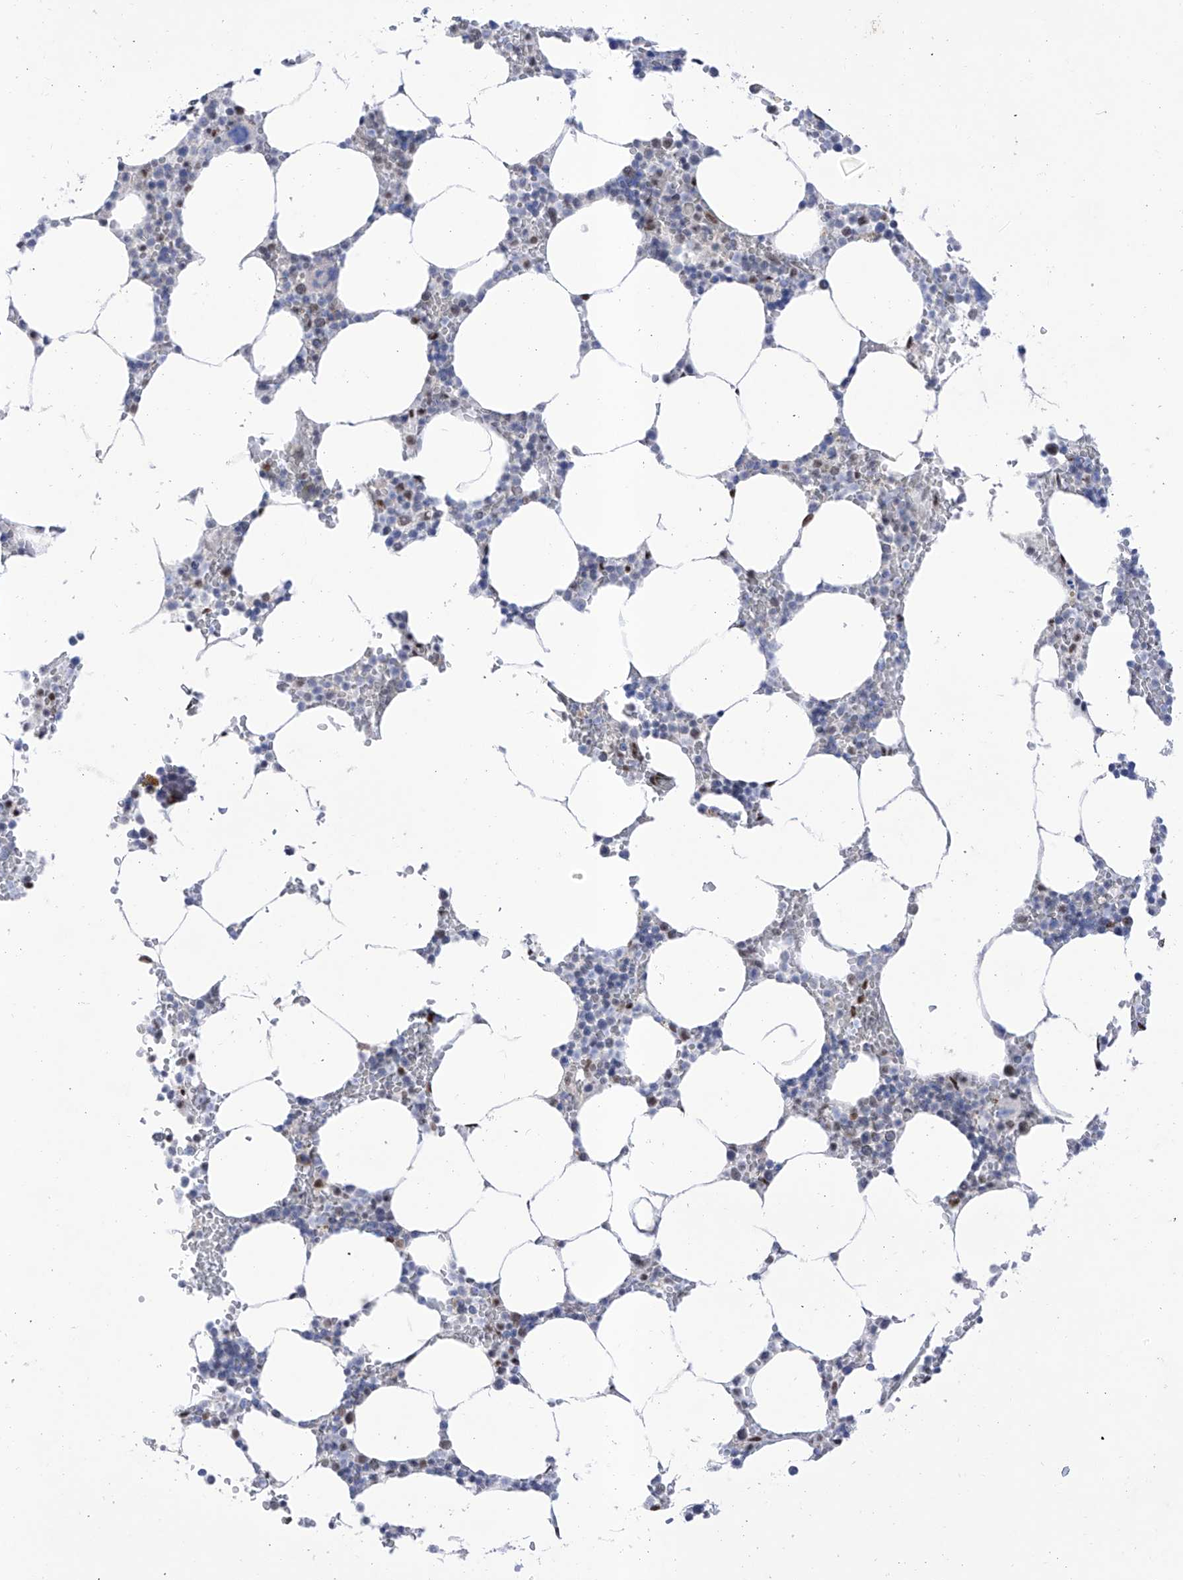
{"staining": {"intensity": "strong", "quantity": "<25%", "location": "nuclear"}, "tissue": "bone marrow", "cell_type": "Hematopoietic cells", "image_type": "normal", "snomed": [{"axis": "morphology", "description": "Normal tissue, NOS"}, {"axis": "topography", "description": "Bone marrow"}], "caption": "Protein staining reveals strong nuclear expression in about <25% of hematopoietic cells in normal bone marrow.", "gene": "ATN1", "patient": {"sex": "male", "age": 70}}